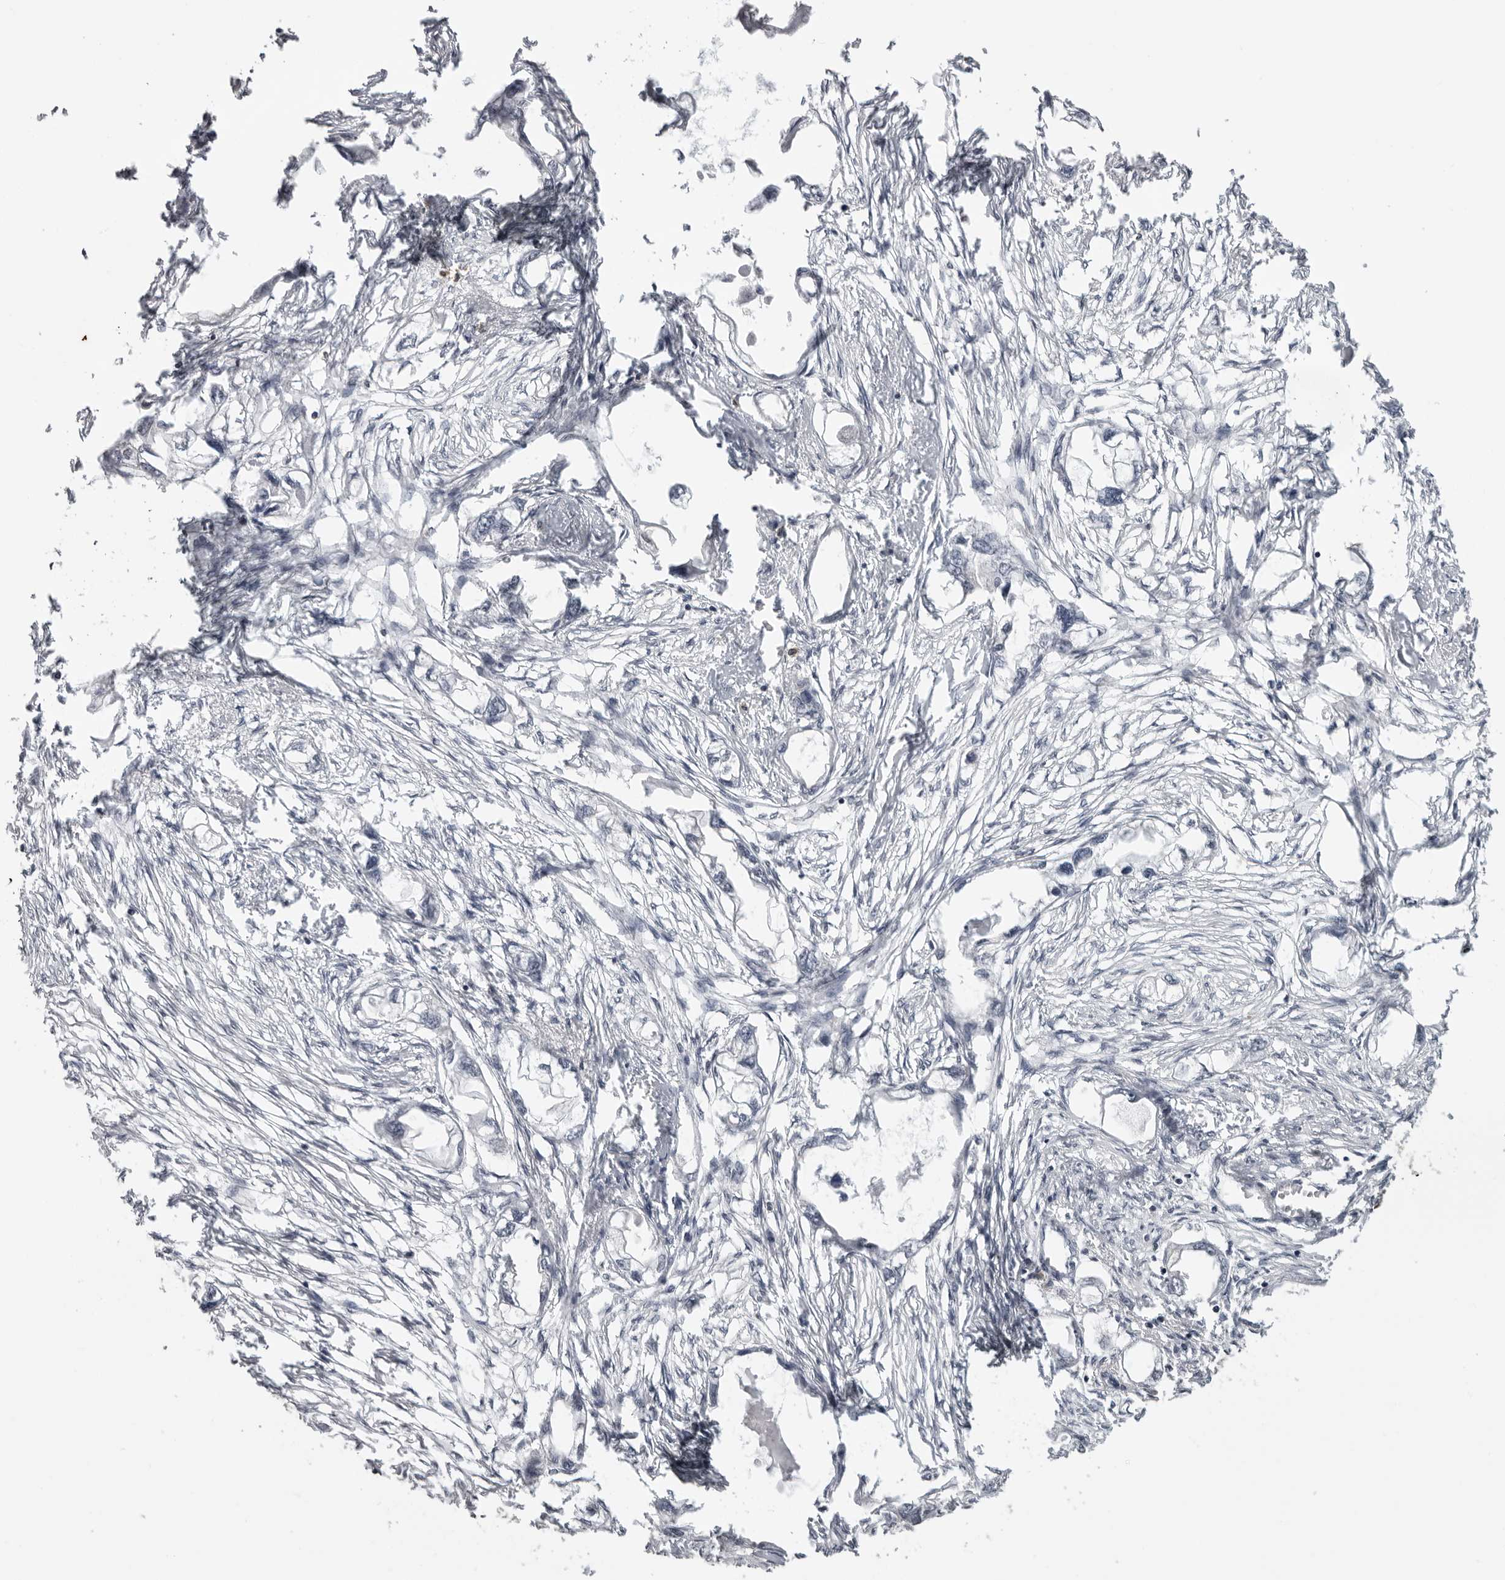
{"staining": {"intensity": "negative", "quantity": "none", "location": "none"}, "tissue": "endometrial cancer", "cell_type": "Tumor cells", "image_type": "cancer", "snomed": [{"axis": "morphology", "description": "Adenocarcinoma, NOS"}, {"axis": "morphology", "description": "Adenocarcinoma, metastatic, NOS"}, {"axis": "topography", "description": "Adipose tissue"}, {"axis": "topography", "description": "Endometrium"}], "caption": "Human endometrial adenocarcinoma stained for a protein using immunohistochemistry exhibits no staining in tumor cells.", "gene": "PDCL3", "patient": {"sex": "female", "age": 67}}